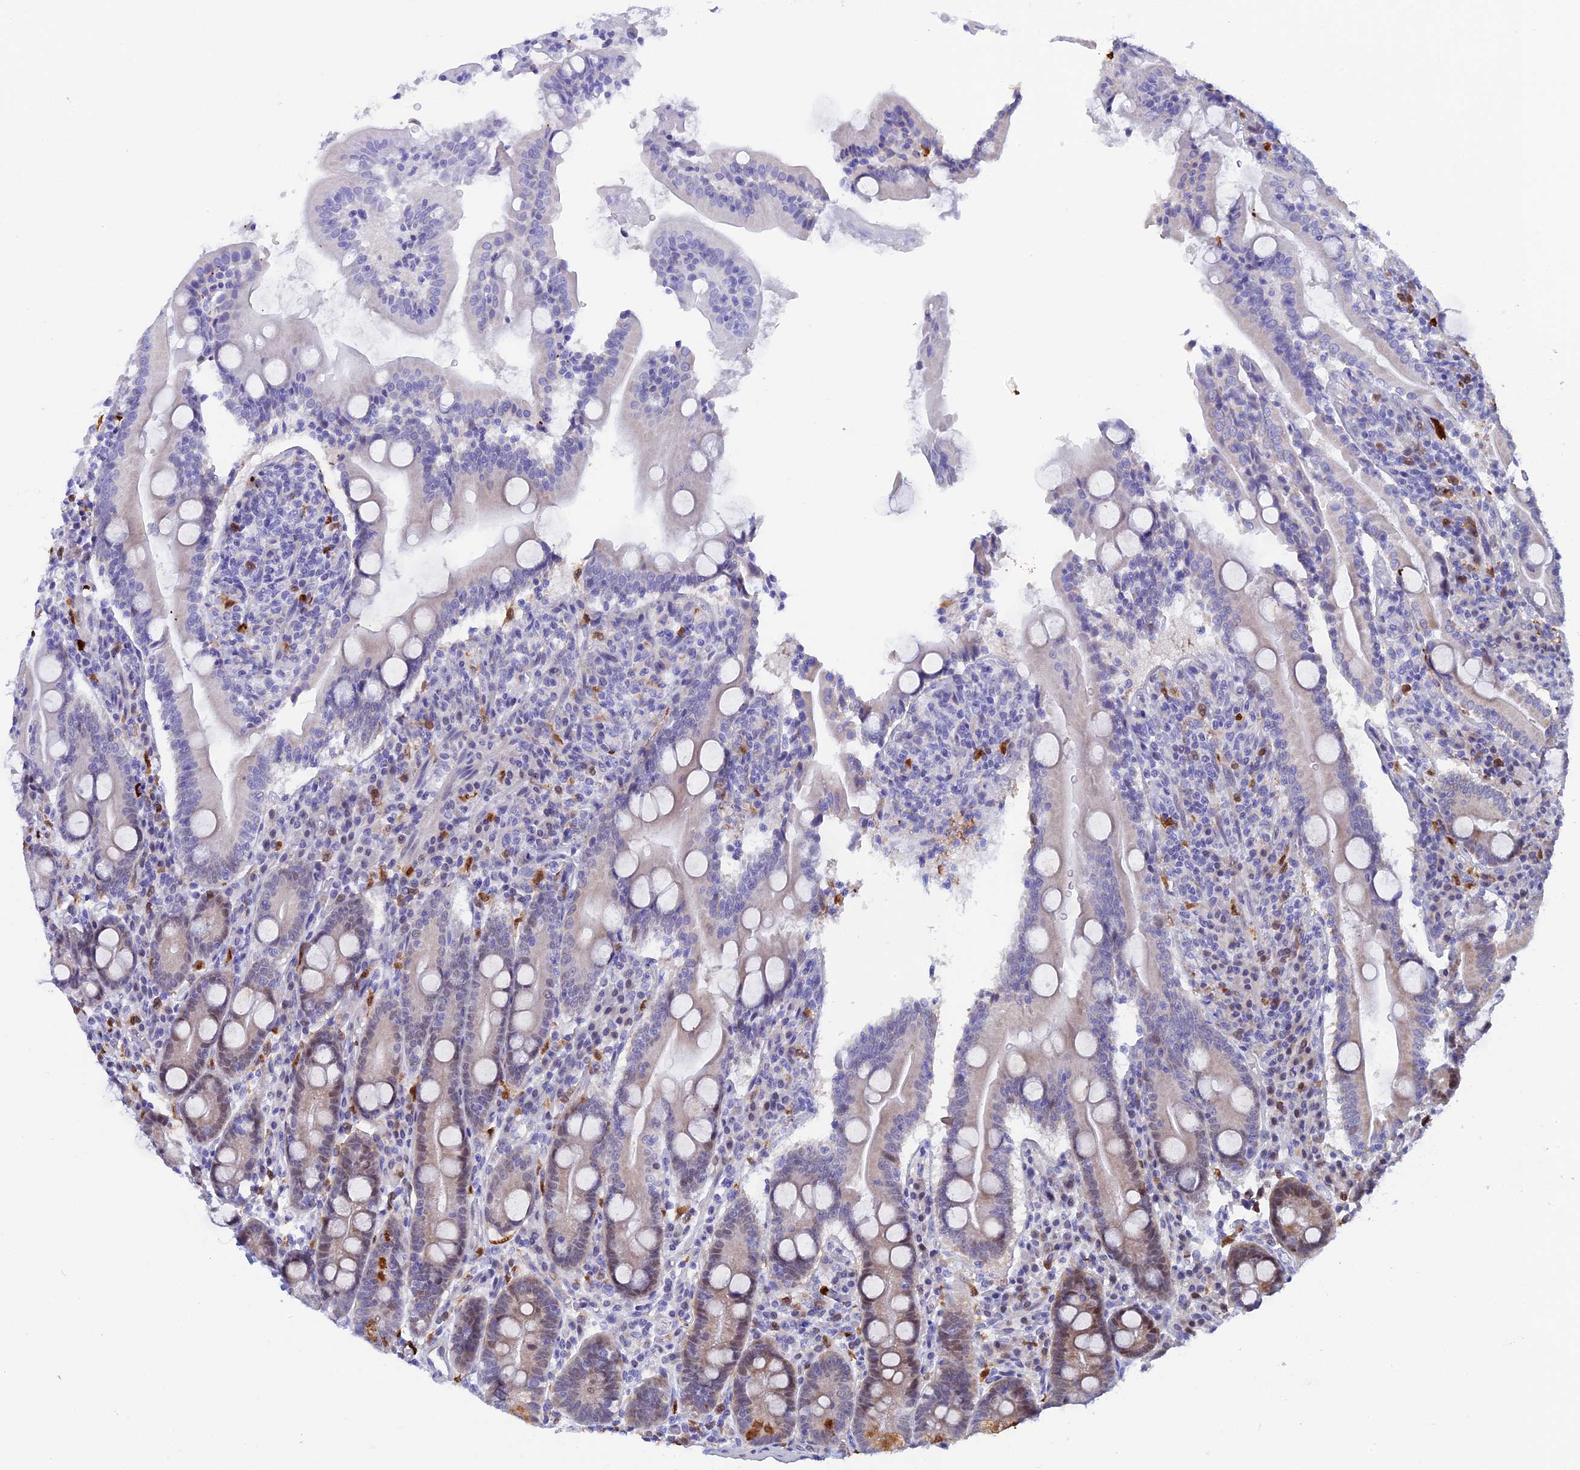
{"staining": {"intensity": "moderate", "quantity": "<25%", "location": "cytoplasmic/membranous"}, "tissue": "duodenum", "cell_type": "Glandular cells", "image_type": "normal", "snomed": [{"axis": "morphology", "description": "Normal tissue, NOS"}, {"axis": "topography", "description": "Duodenum"}], "caption": "Protein staining displays moderate cytoplasmic/membranous expression in about <25% of glandular cells in benign duodenum.", "gene": "SLC26A1", "patient": {"sex": "male", "age": 35}}